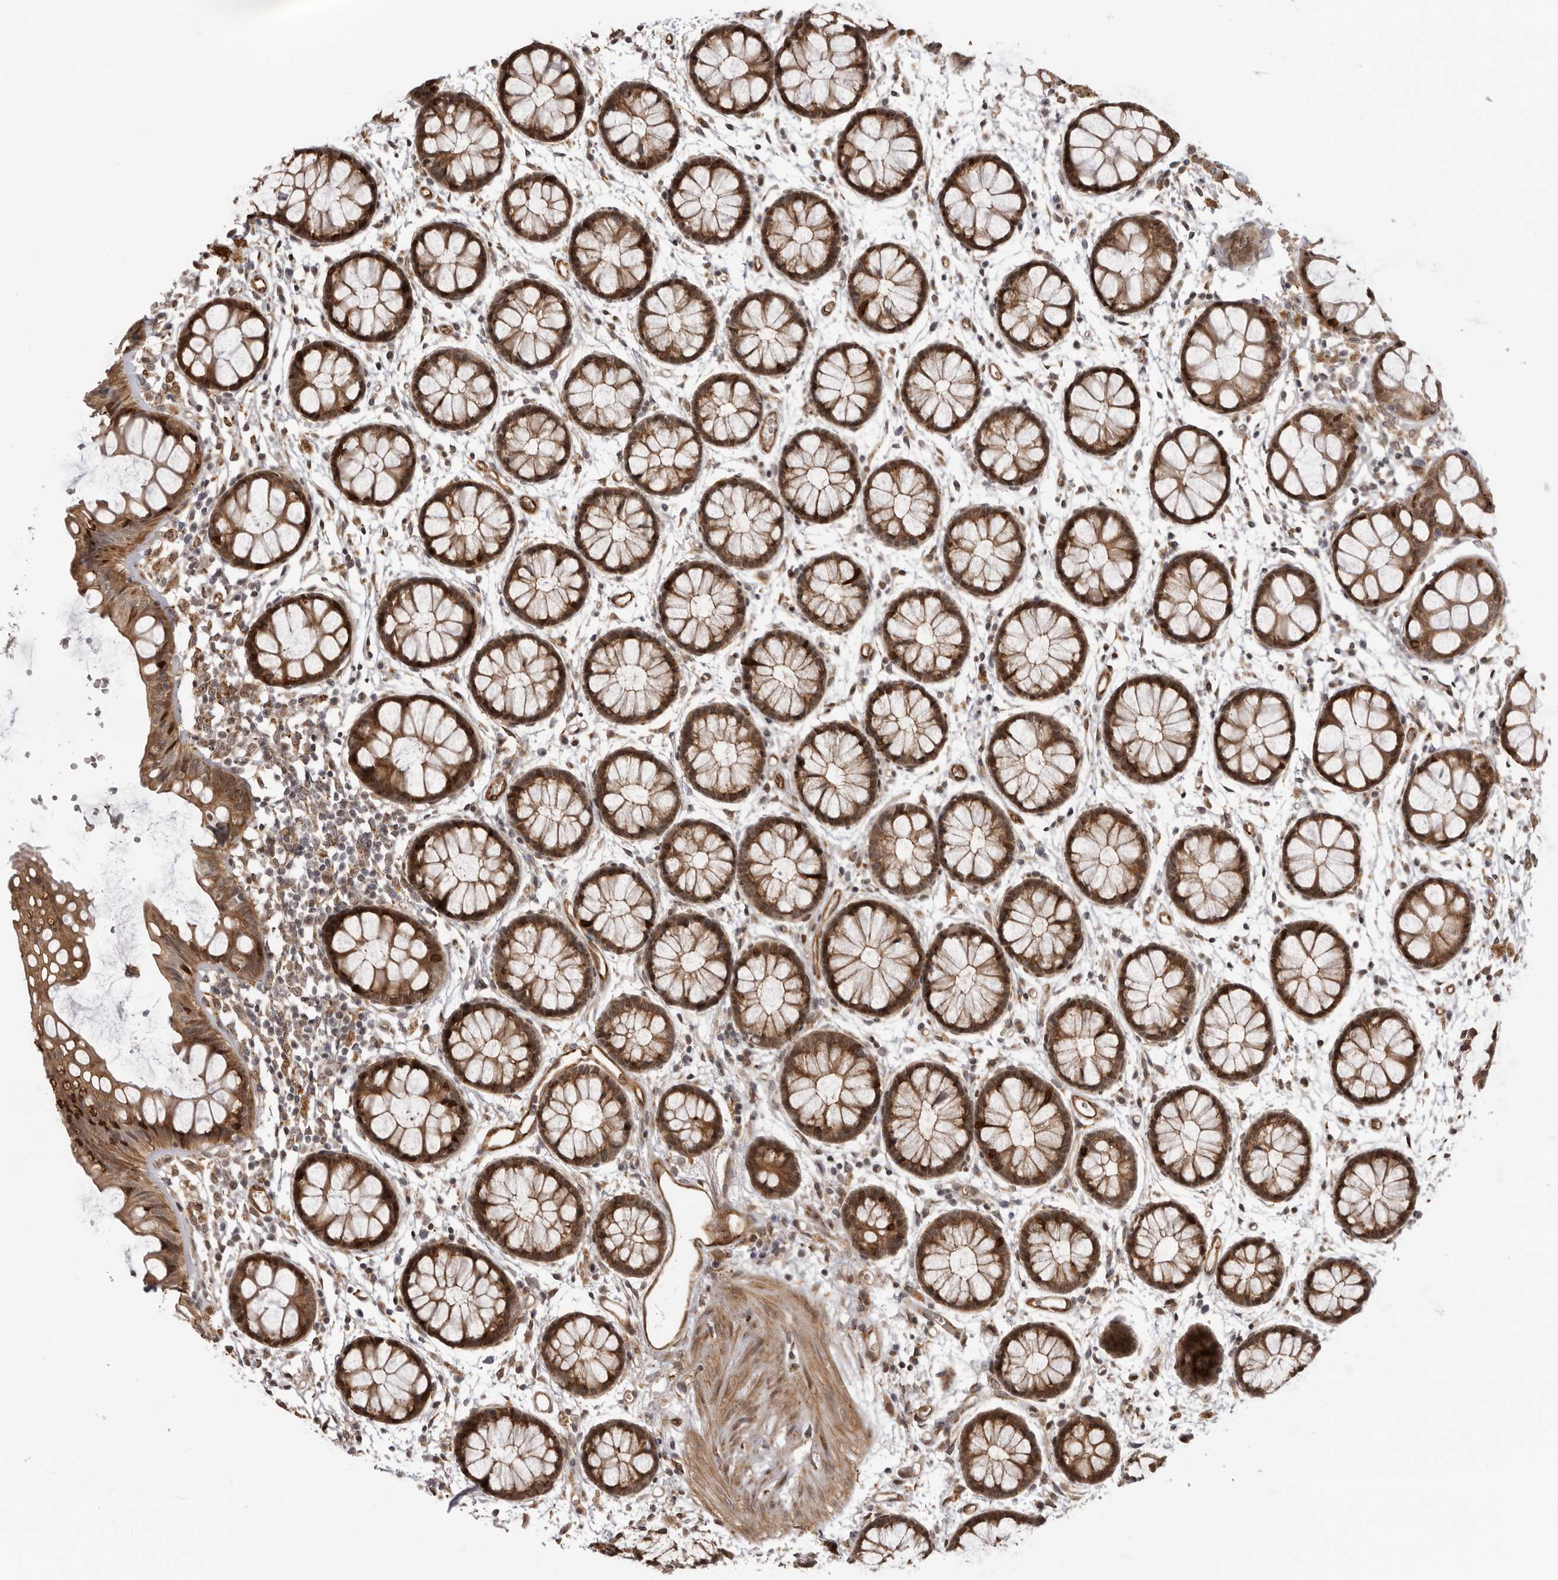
{"staining": {"intensity": "strong", "quantity": ">75%", "location": "cytoplasmic/membranous"}, "tissue": "rectum", "cell_type": "Glandular cells", "image_type": "normal", "snomed": [{"axis": "morphology", "description": "Normal tissue, NOS"}, {"axis": "topography", "description": "Rectum"}], "caption": "Brown immunohistochemical staining in benign rectum shows strong cytoplasmic/membranous expression in about >75% of glandular cells. (brown staining indicates protein expression, while blue staining denotes nuclei).", "gene": "DNAH14", "patient": {"sex": "female", "age": 66}}